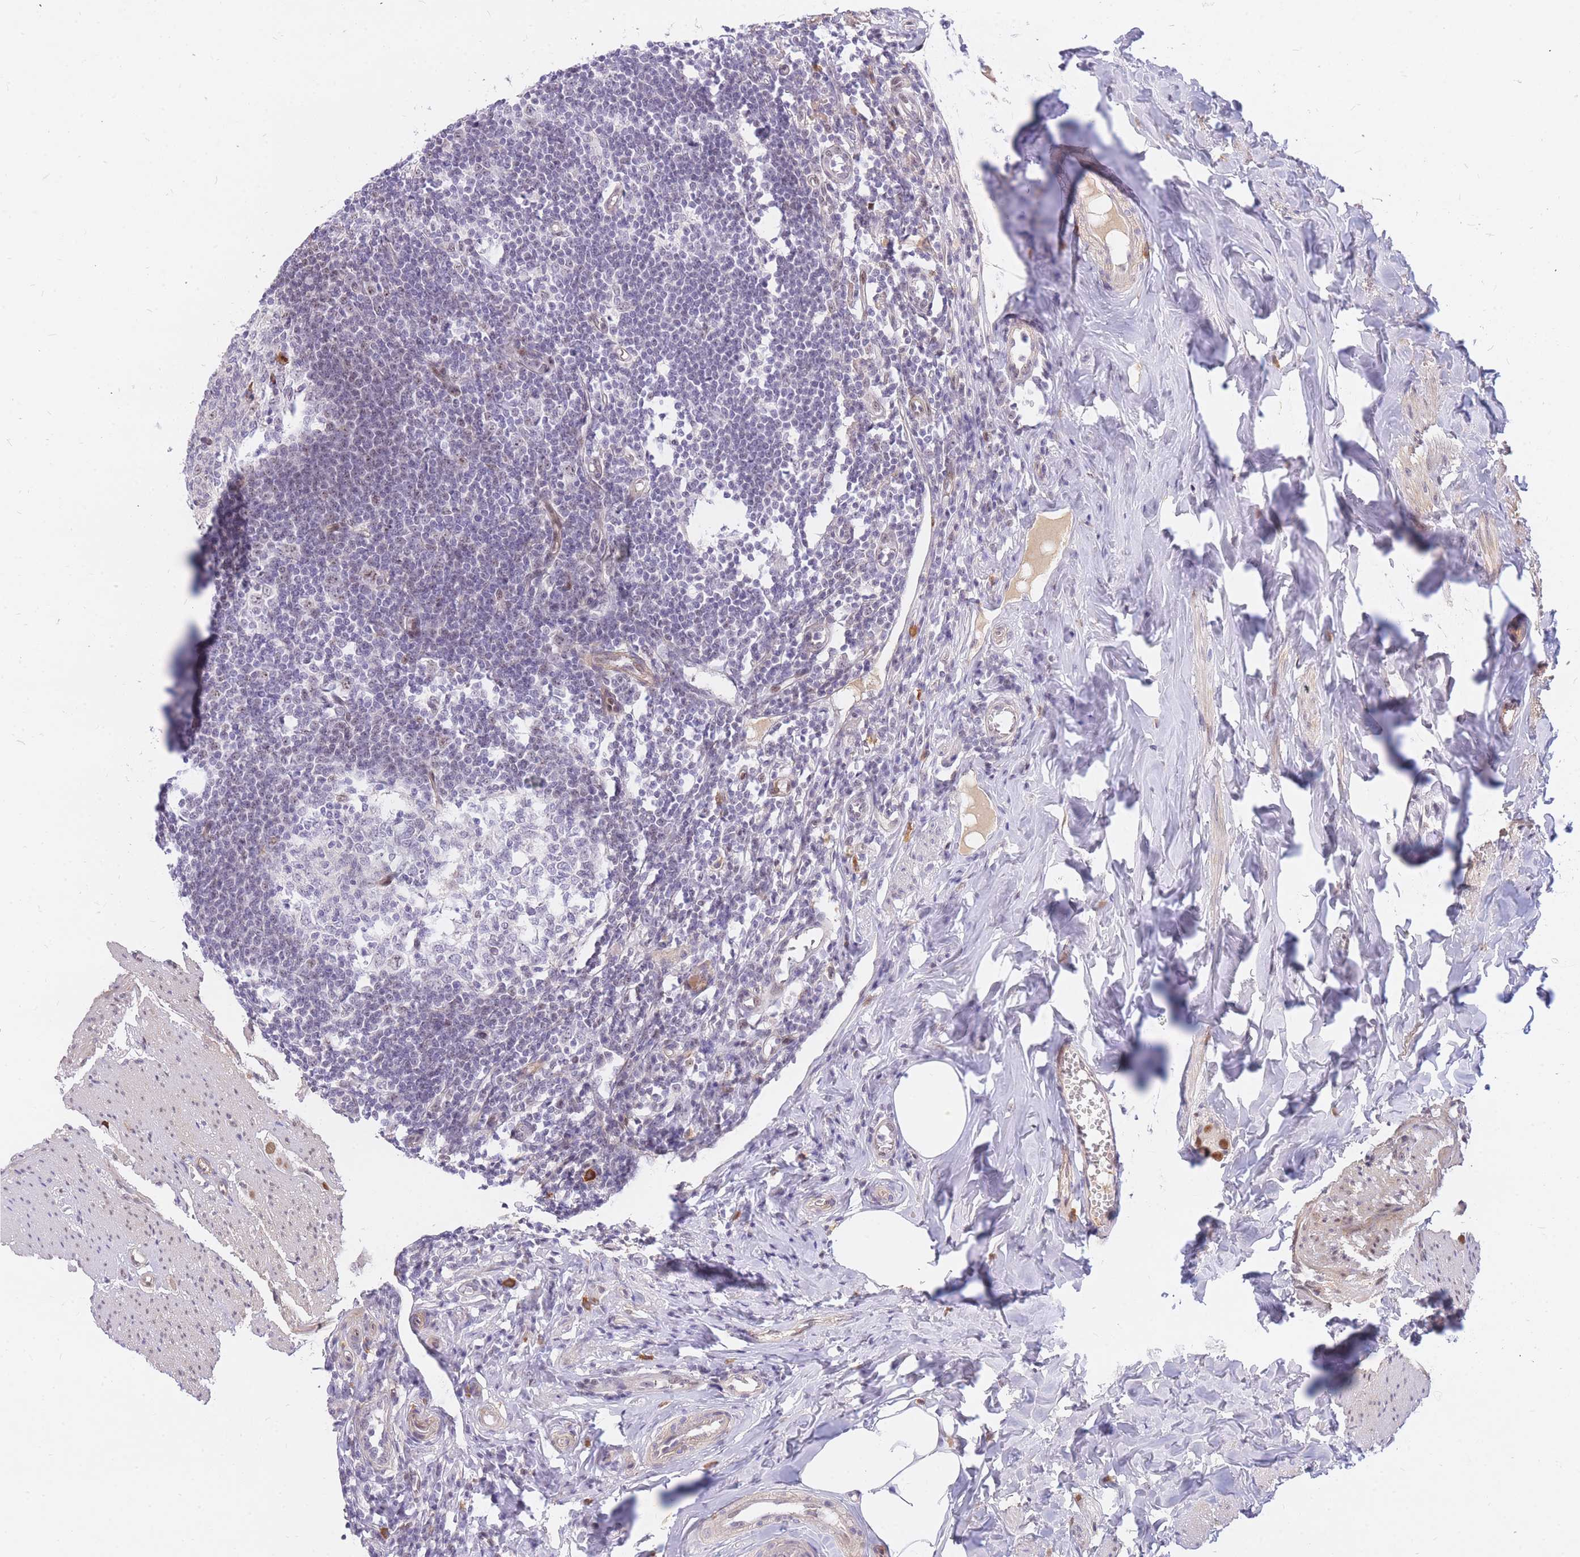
{"staining": {"intensity": "weak", "quantity": "<25%", "location": "nuclear"}, "tissue": "appendix", "cell_type": "Glandular cells", "image_type": "normal", "snomed": [{"axis": "morphology", "description": "Normal tissue, NOS"}, {"axis": "topography", "description": "Appendix"}], "caption": "Glandular cells are negative for brown protein staining in normal appendix.", "gene": "TLE2", "patient": {"sex": "female", "age": 33}}